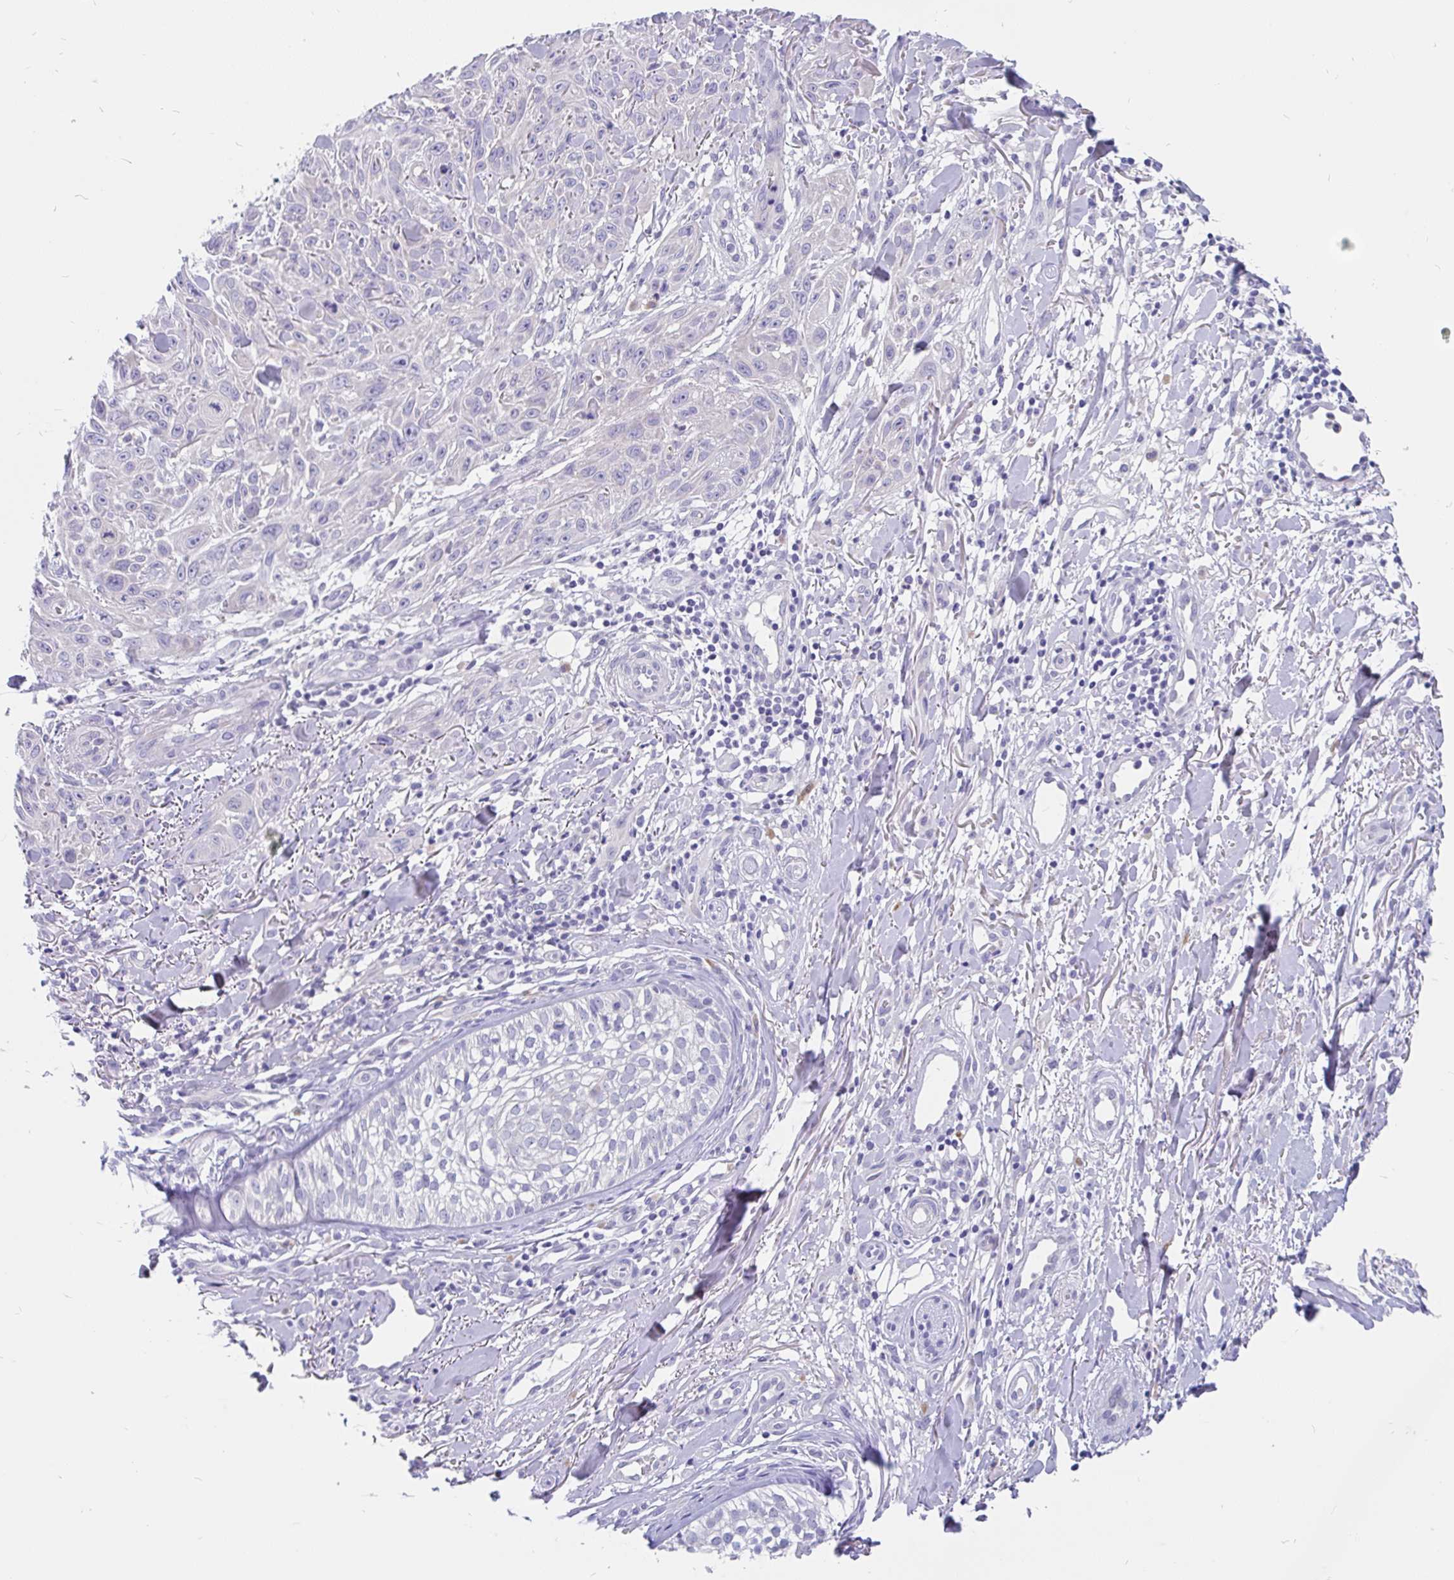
{"staining": {"intensity": "negative", "quantity": "none", "location": "none"}, "tissue": "skin cancer", "cell_type": "Tumor cells", "image_type": "cancer", "snomed": [{"axis": "morphology", "description": "Squamous cell carcinoma, NOS"}, {"axis": "topography", "description": "Skin"}], "caption": "This is a histopathology image of immunohistochemistry (IHC) staining of squamous cell carcinoma (skin), which shows no positivity in tumor cells.", "gene": "KIAA2013", "patient": {"sex": "male", "age": 86}}